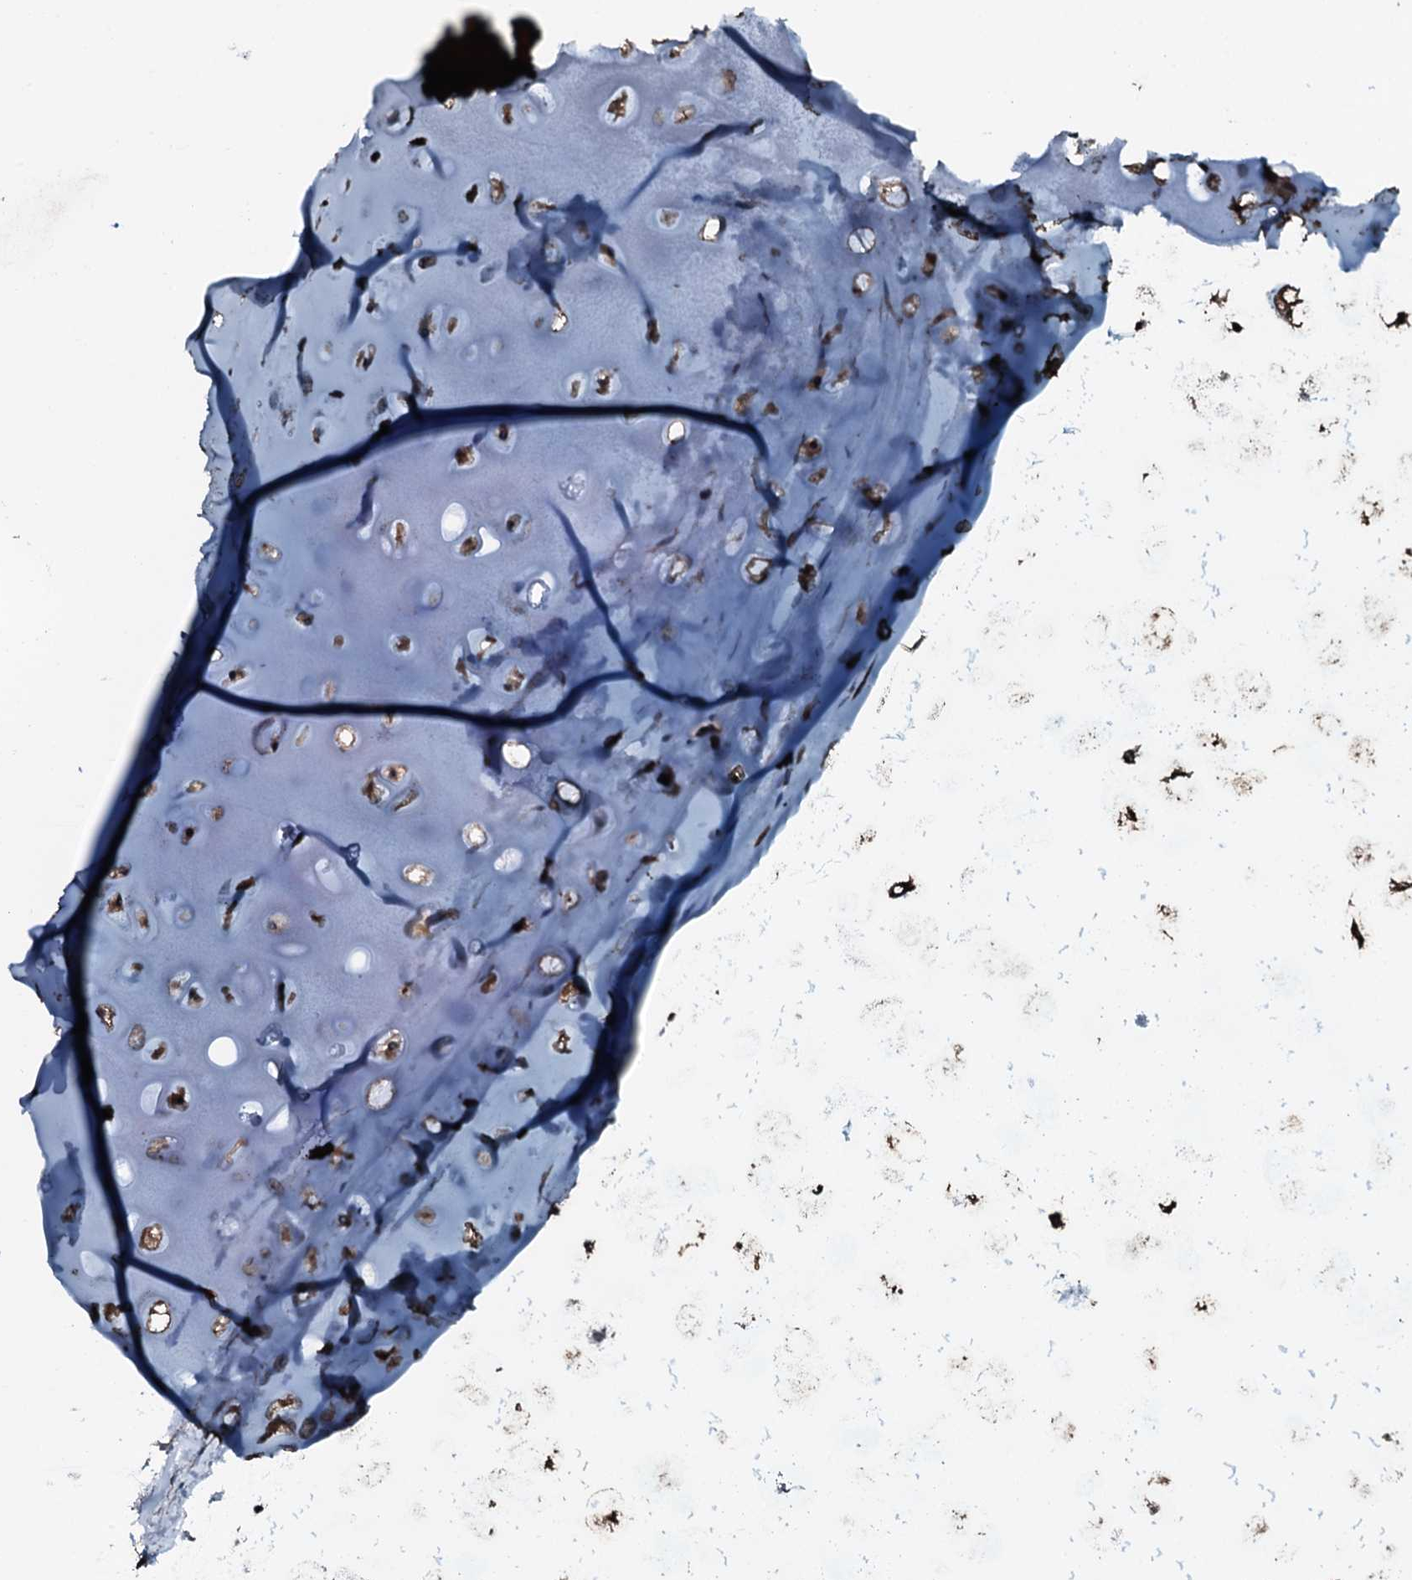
{"staining": {"intensity": "moderate", "quantity": "25%-75%", "location": "cytoplasmic/membranous"}, "tissue": "adipose tissue", "cell_type": "Adipocytes", "image_type": "normal", "snomed": [{"axis": "morphology", "description": "Normal tissue, NOS"}, {"axis": "topography", "description": "Lymph node"}, {"axis": "topography", "description": "Bronchus"}], "caption": "Protein staining shows moderate cytoplasmic/membranous positivity in about 25%-75% of adipocytes in unremarkable adipose tissue.", "gene": "SLC25A38", "patient": {"sex": "male", "age": 63}}